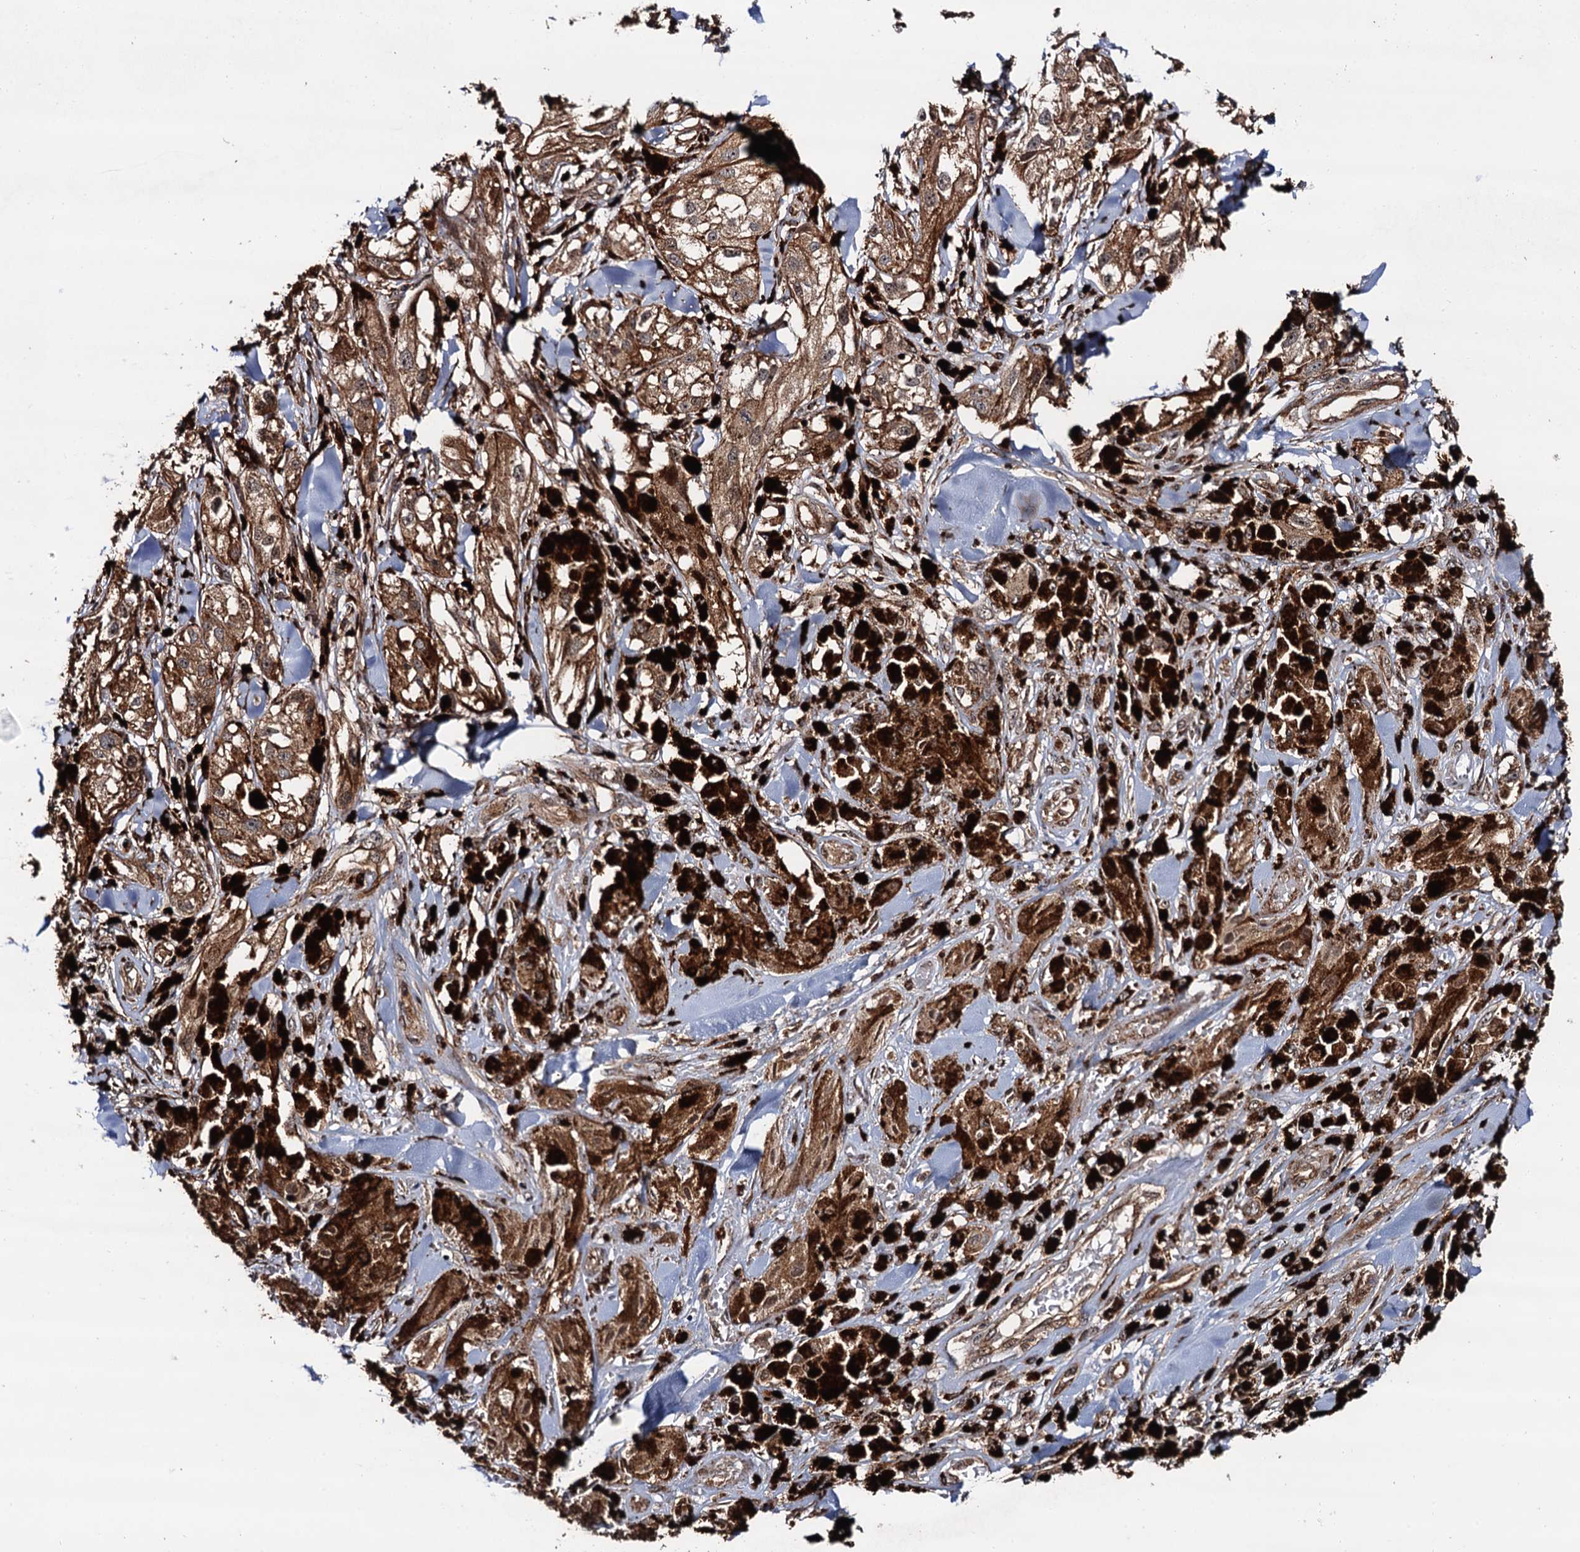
{"staining": {"intensity": "moderate", "quantity": ">75%", "location": "cytoplasmic/membranous"}, "tissue": "melanoma", "cell_type": "Tumor cells", "image_type": "cancer", "snomed": [{"axis": "morphology", "description": "Malignant melanoma, NOS"}, {"axis": "topography", "description": "Skin"}], "caption": "The micrograph reveals immunohistochemical staining of malignant melanoma. There is moderate cytoplasmic/membranous positivity is seen in approximately >75% of tumor cells.", "gene": "BORA", "patient": {"sex": "male", "age": 88}}